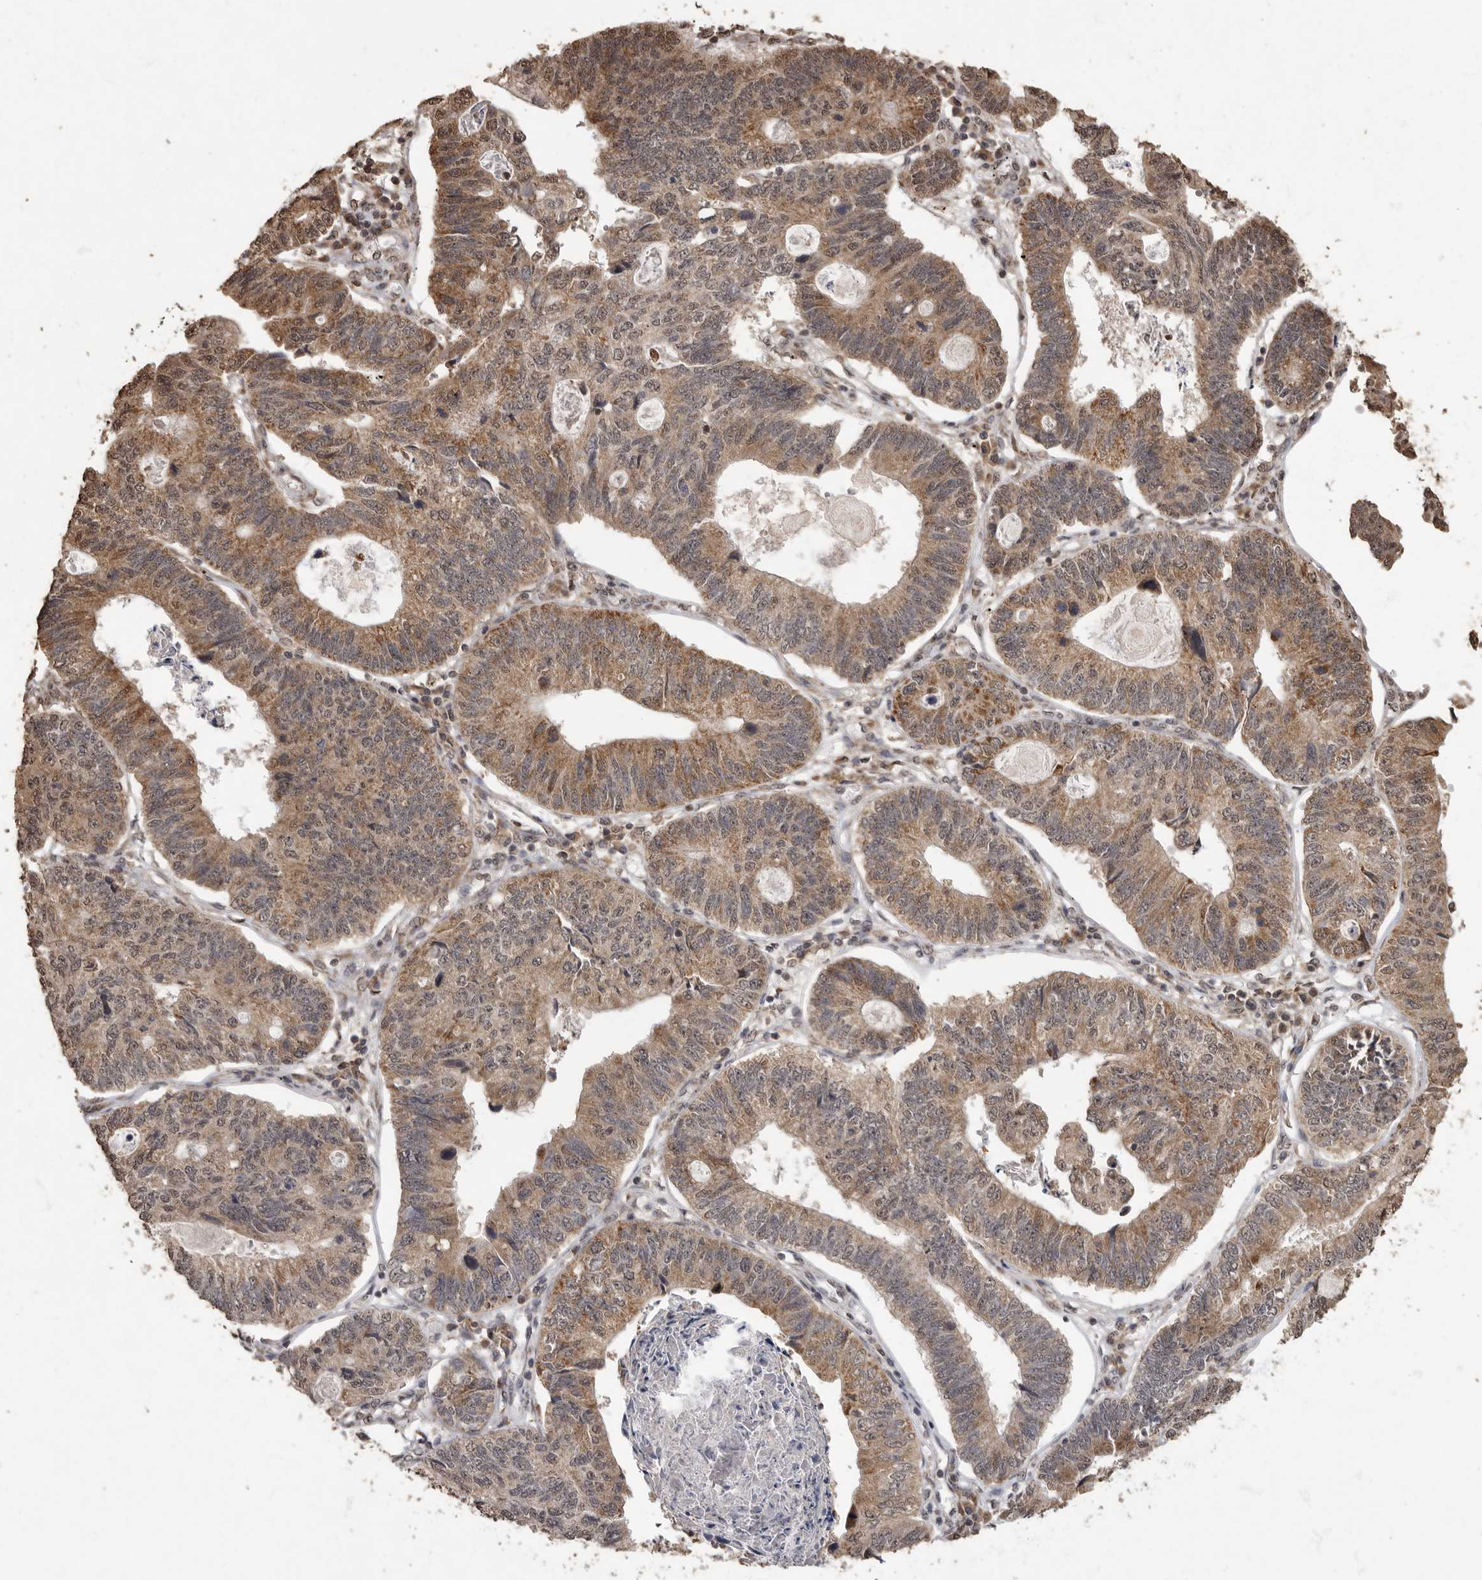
{"staining": {"intensity": "moderate", "quantity": ">75%", "location": "cytoplasmic/membranous"}, "tissue": "stomach cancer", "cell_type": "Tumor cells", "image_type": "cancer", "snomed": [{"axis": "morphology", "description": "Adenocarcinoma, NOS"}, {"axis": "topography", "description": "Stomach"}], "caption": "Immunohistochemistry (IHC) of adenocarcinoma (stomach) shows medium levels of moderate cytoplasmic/membranous staining in about >75% of tumor cells. The staining is performed using DAB (3,3'-diaminobenzidine) brown chromogen to label protein expression. The nuclei are counter-stained blue using hematoxylin.", "gene": "MAFG", "patient": {"sex": "male", "age": 59}}